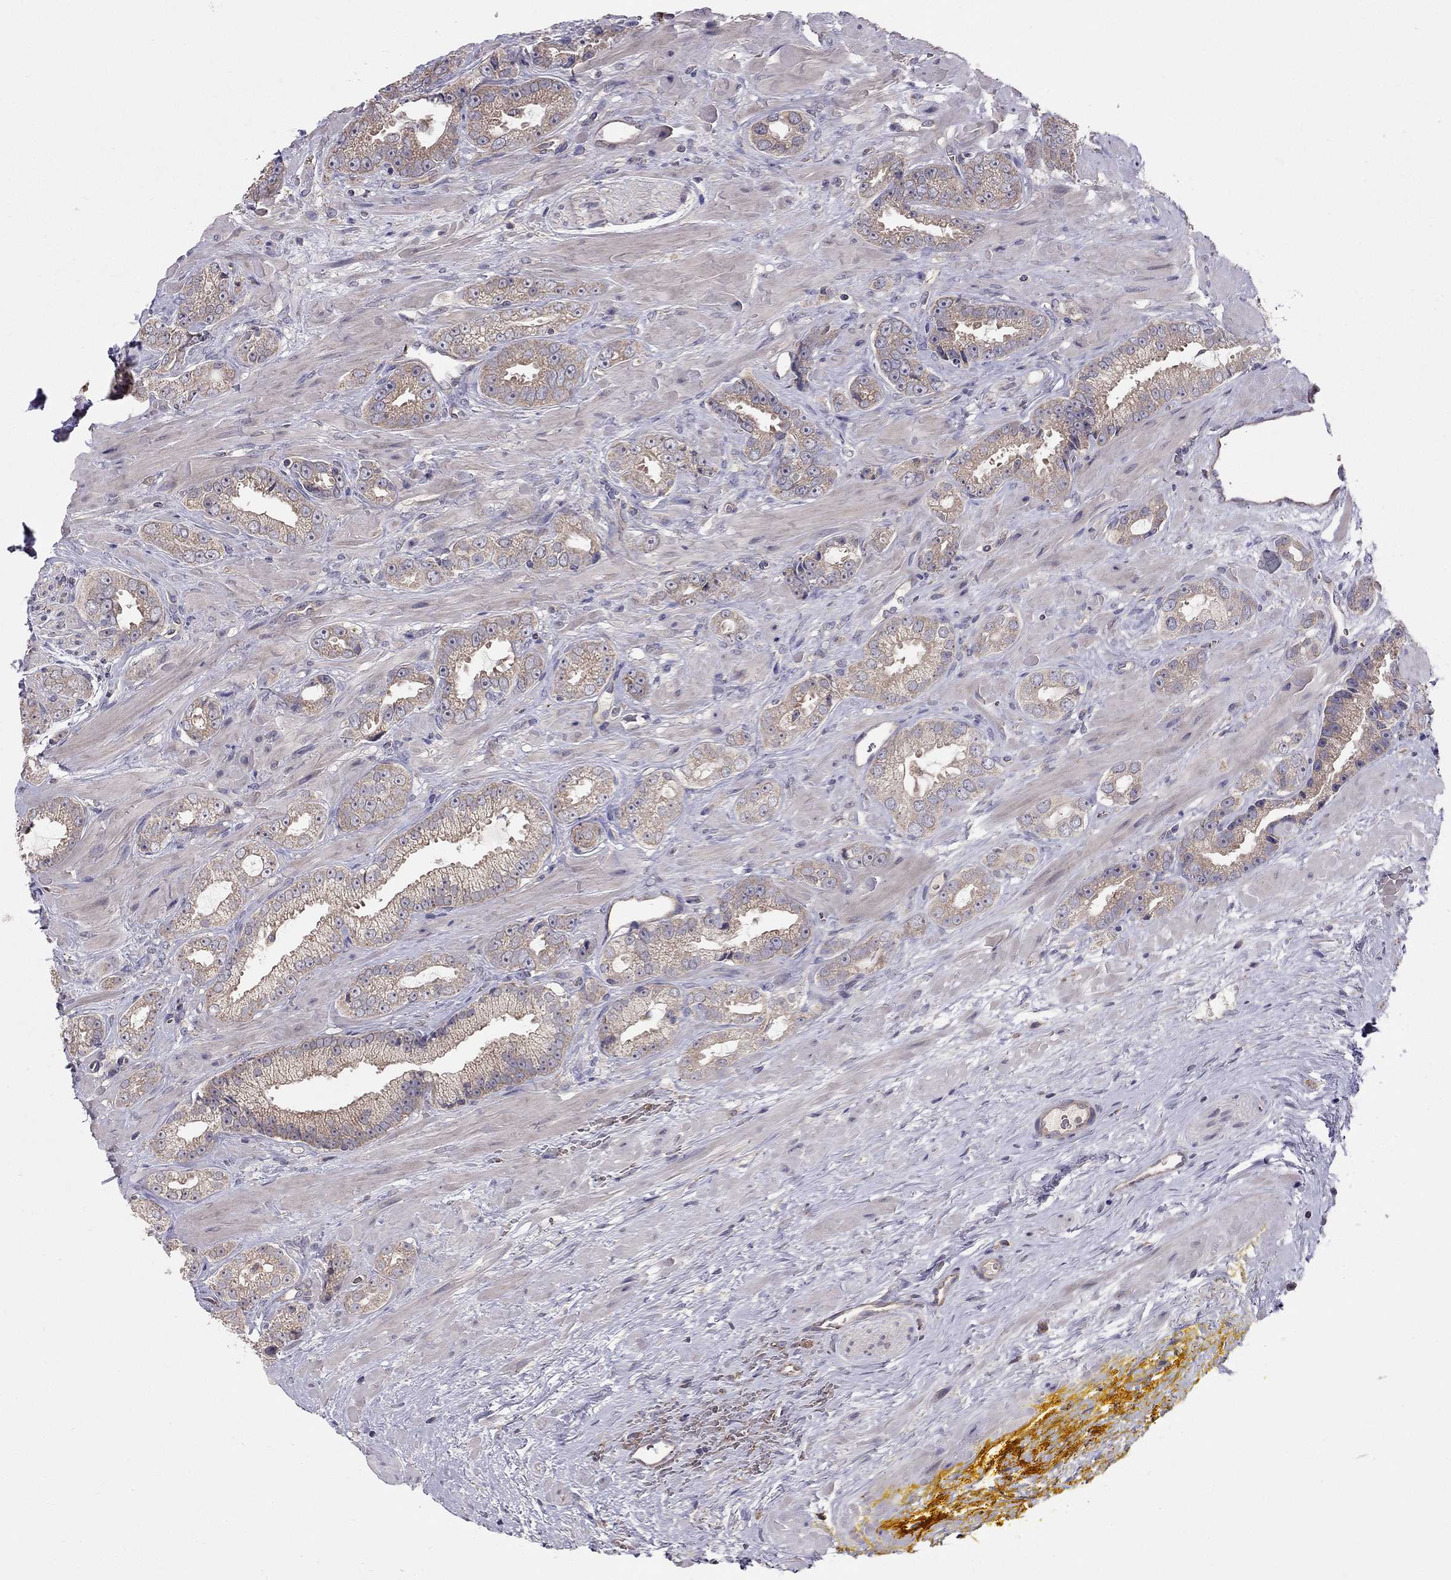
{"staining": {"intensity": "weak", "quantity": ">75%", "location": "cytoplasmic/membranous"}, "tissue": "prostate cancer", "cell_type": "Tumor cells", "image_type": "cancer", "snomed": [{"axis": "morphology", "description": "Adenocarcinoma, NOS"}, {"axis": "topography", "description": "Prostate"}], "caption": "Brown immunohistochemical staining in adenocarcinoma (prostate) shows weak cytoplasmic/membranous positivity in approximately >75% of tumor cells. Nuclei are stained in blue.", "gene": "PIK3CG", "patient": {"sex": "male", "age": 67}}